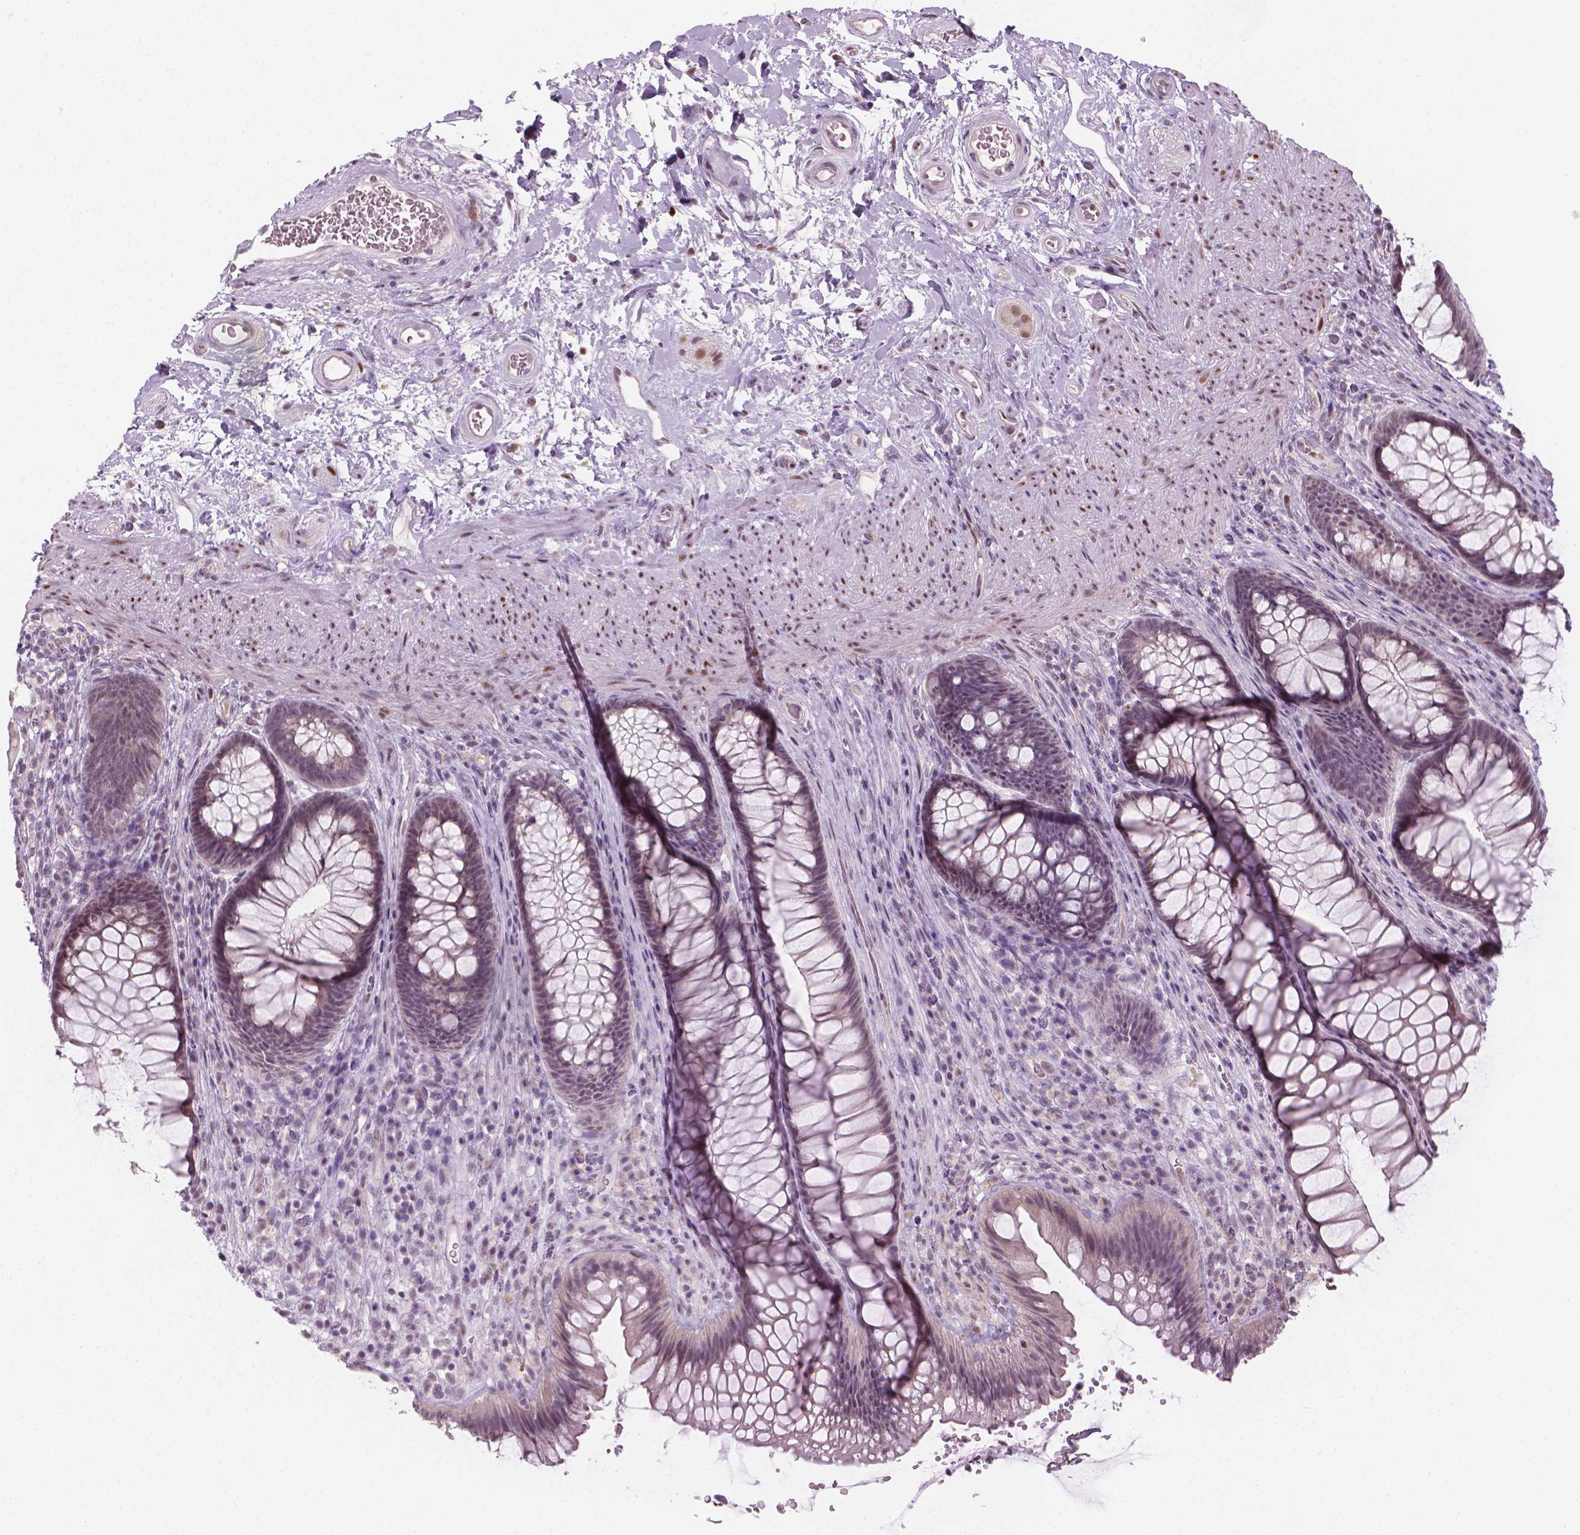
{"staining": {"intensity": "weak", "quantity": "25%-75%", "location": "nuclear"}, "tissue": "rectum", "cell_type": "Glandular cells", "image_type": "normal", "snomed": [{"axis": "morphology", "description": "Normal tissue, NOS"}, {"axis": "topography", "description": "Smooth muscle"}, {"axis": "topography", "description": "Rectum"}], "caption": "A low amount of weak nuclear staining is identified in approximately 25%-75% of glandular cells in normal rectum.", "gene": "CDKN1C", "patient": {"sex": "male", "age": 53}}